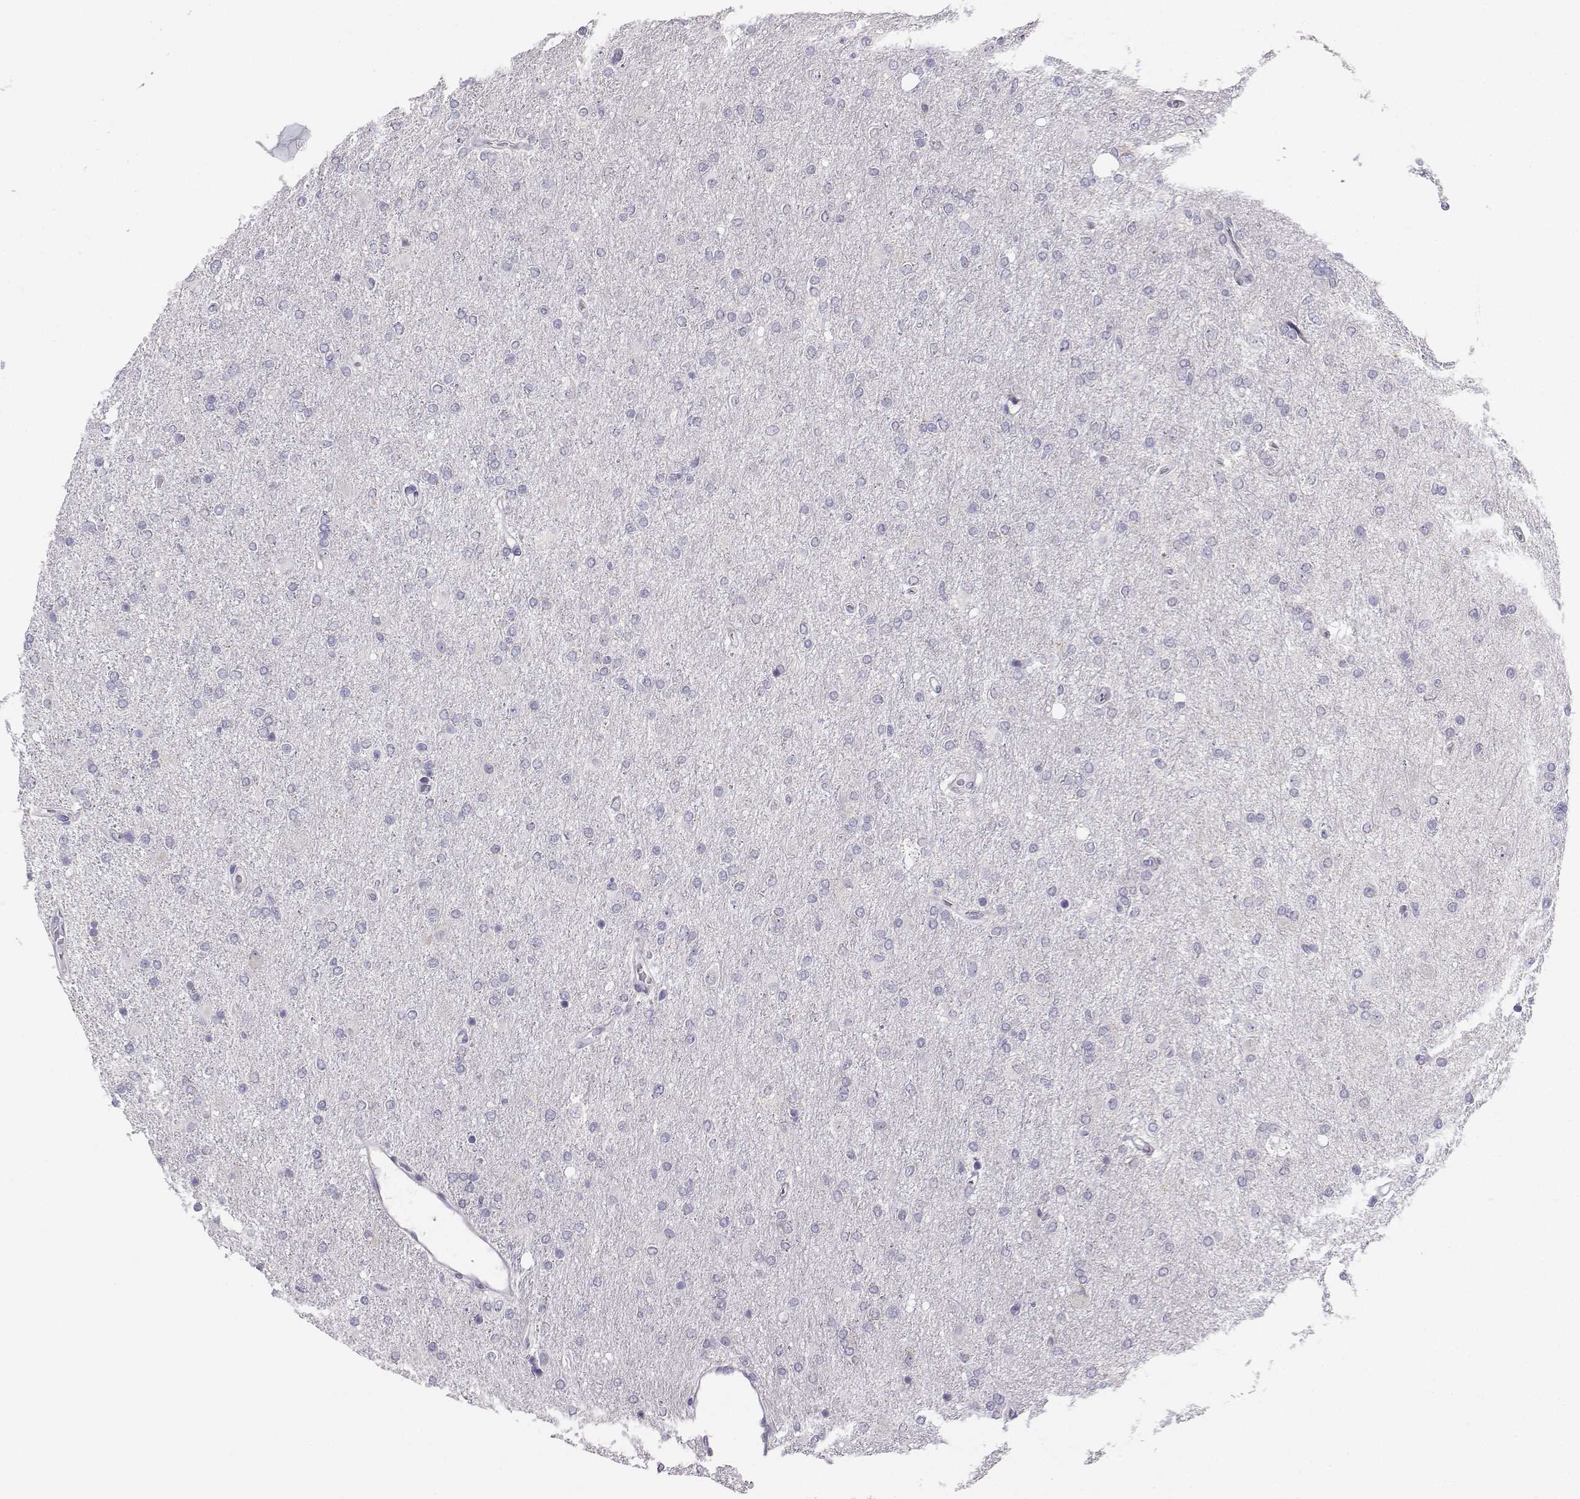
{"staining": {"intensity": "negative", "quantity": "none", "location": "none"}, "tissue": "glioma", "cell_type": "Tumor cells", "image_type": "cancer", "snomed": [{"axis": "morphology", "description": "Glioma, malignant, High grade"}, {"axis": "topography", "description": "Cerebral cortex"}], "caption": "IHC image of malignant glioma (high-grade) stained for a protein (brown), which displays no positivity in tumor cells. (Brightfield microscopy of DAB immunohistochemistry at high magnification).", "gene": "AVP", "patient": {"sex": "male", "age": 70}}